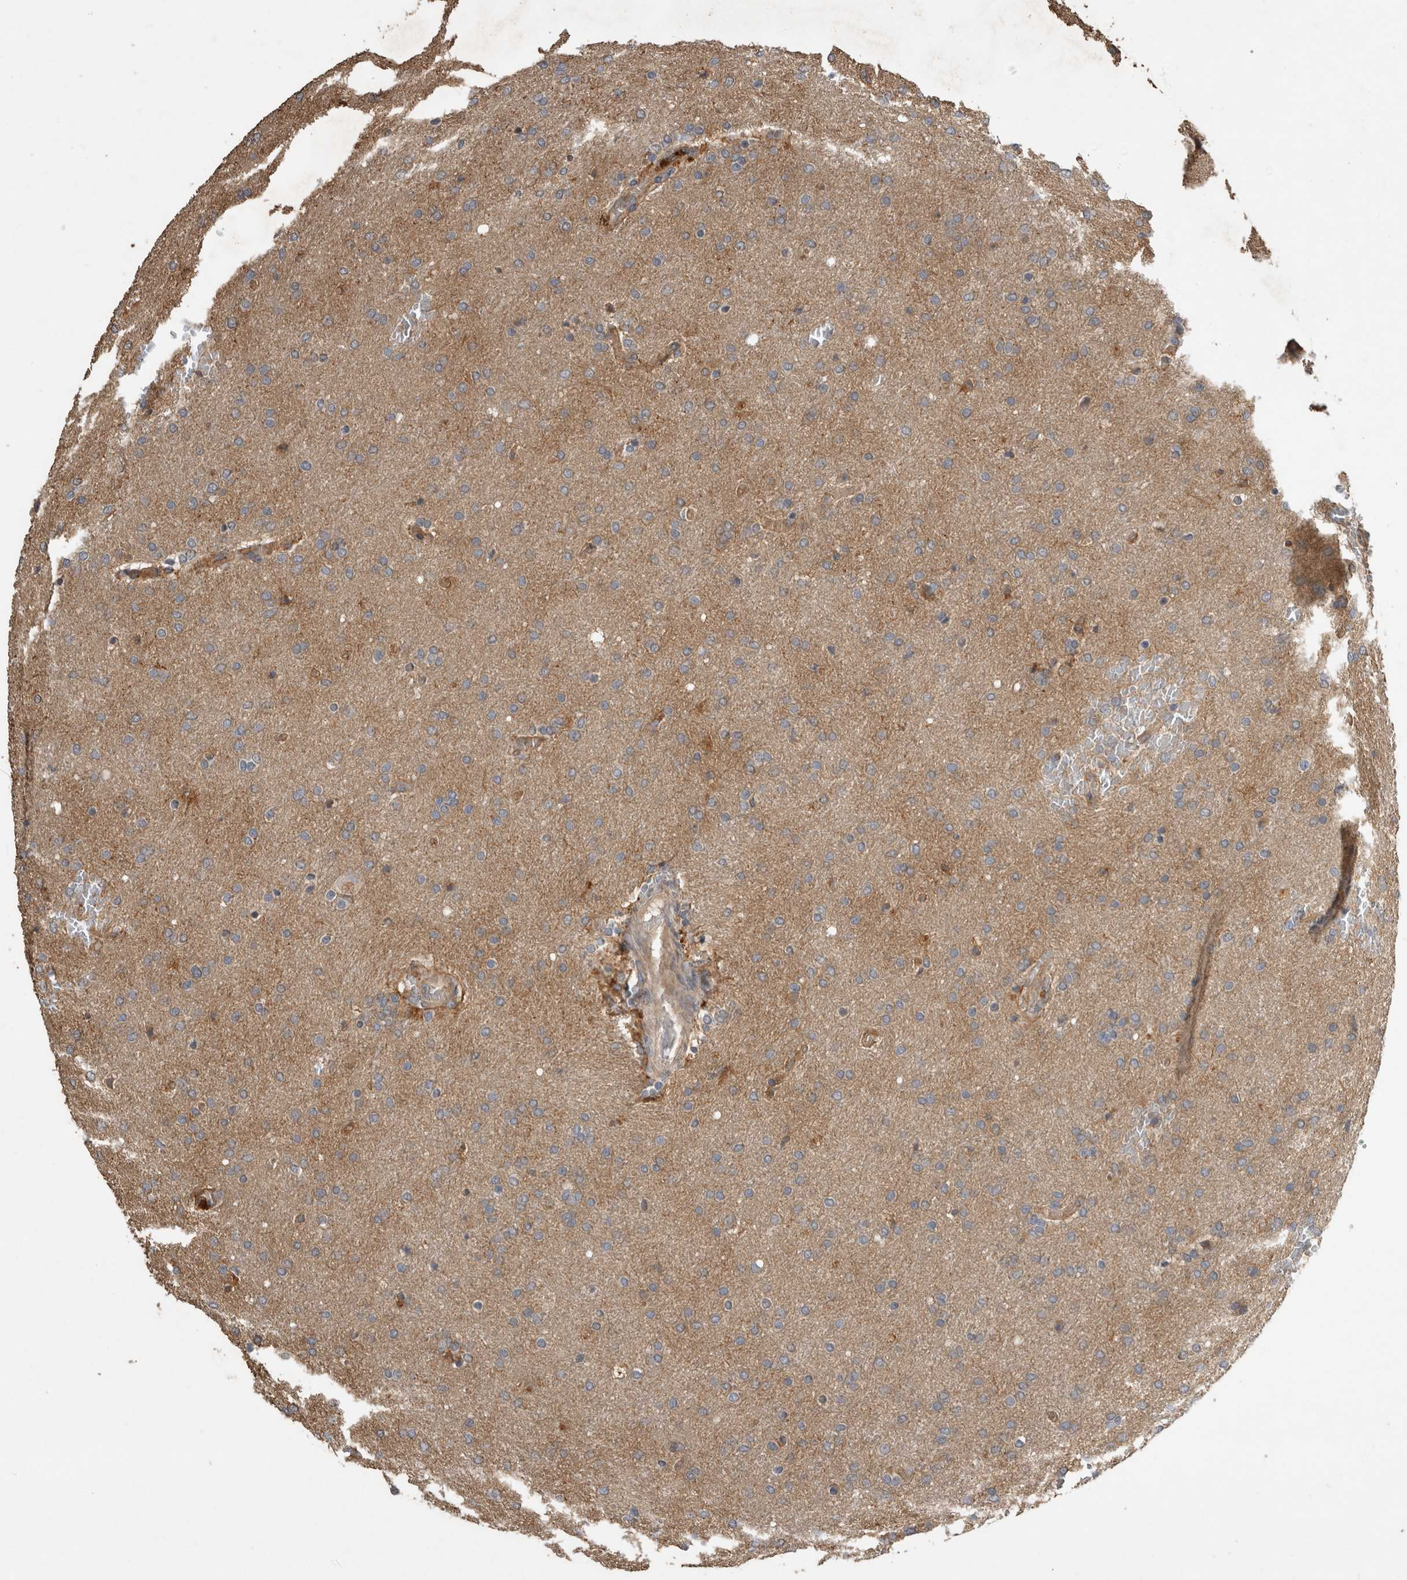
{"staining": {"intensity": "negative", "quantity": "none", "location": "none"}, "tissue": "glioma", "cell_type": "Tumor cells", "image_type": "cancer", "snomed": [{"axis": "morphology", "description": "Glioma, malignant, Low grade"}, {"axis": "topography", "description": "Brain"}], "caption": "An IHC micrograph of malignant glioma (low-grade) is shown. There is no staining in tumor cells of malignant glioma (low-grade). (Stains: DAB (3,3'-diaminobenzidine) IHC with hematoxylin counter stain, Microscopy: brightfield microscopy at high magnification).", "gene": "RHPN1", "patient": {"sex": "female", "age": 37}}